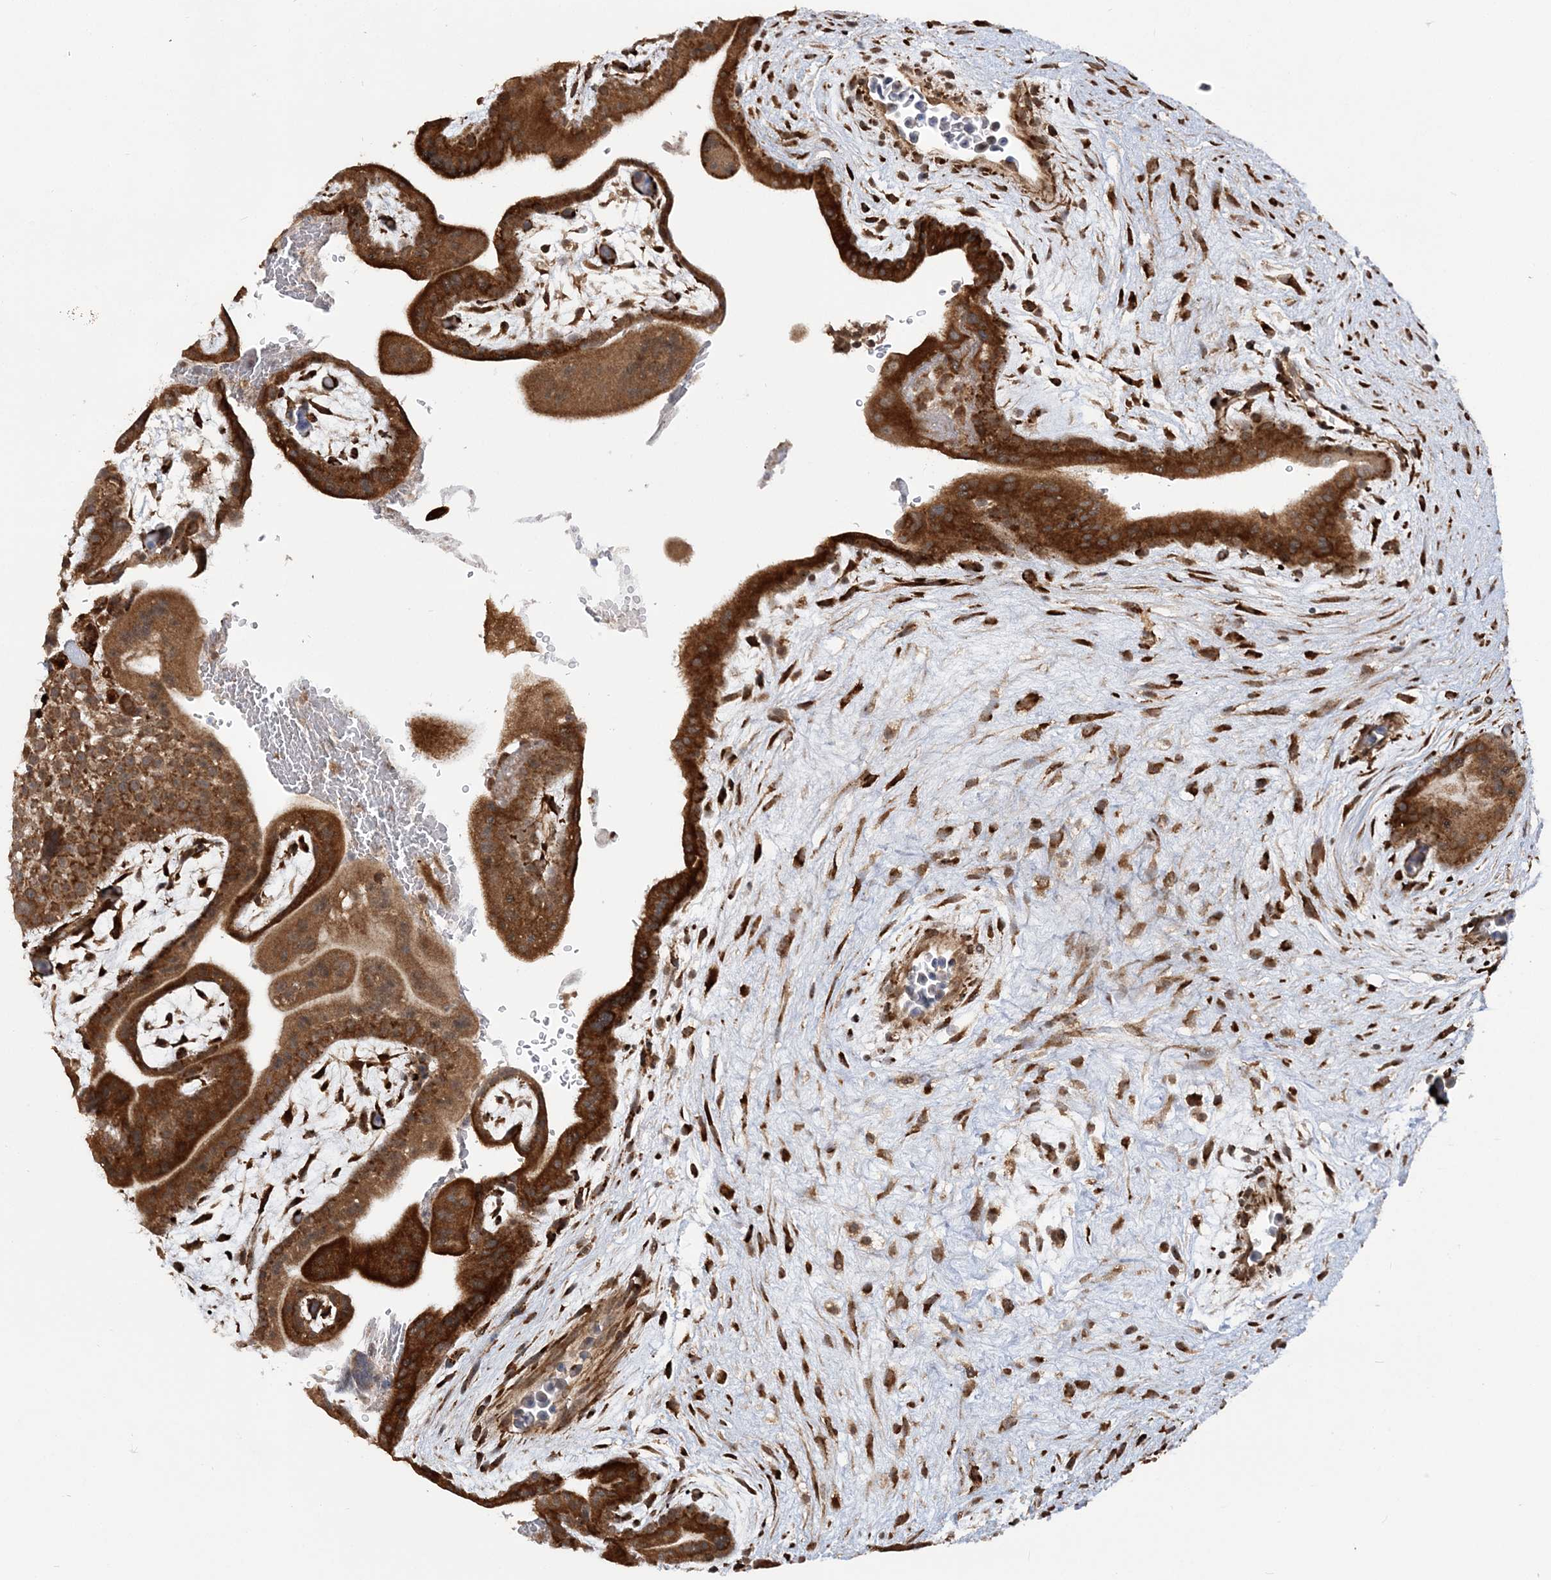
{"staining": {"intensity": "strong", "quantity": ">75%", "location": "cytoplasmic/membranous"}, "tissue": "placenta", "cell_type": "Trophoblastic cells", "image_type": "normal", "snomed": [{"axis": "morphology", "description": "Normal tissue, NOS"}, {"axis": "topography", "description": "Placenta"}], "caption": "Placenta stained for a protein exhibits strong cytoplasmic/membranous positivity in trophoblastic cells. The staining was performed using DAB, with brown indicating positive protein expression. Nuclei are stained blue with hematoxylin.", "gene": "MRPL47", "patient": {"sex": "female", "age": 35}}